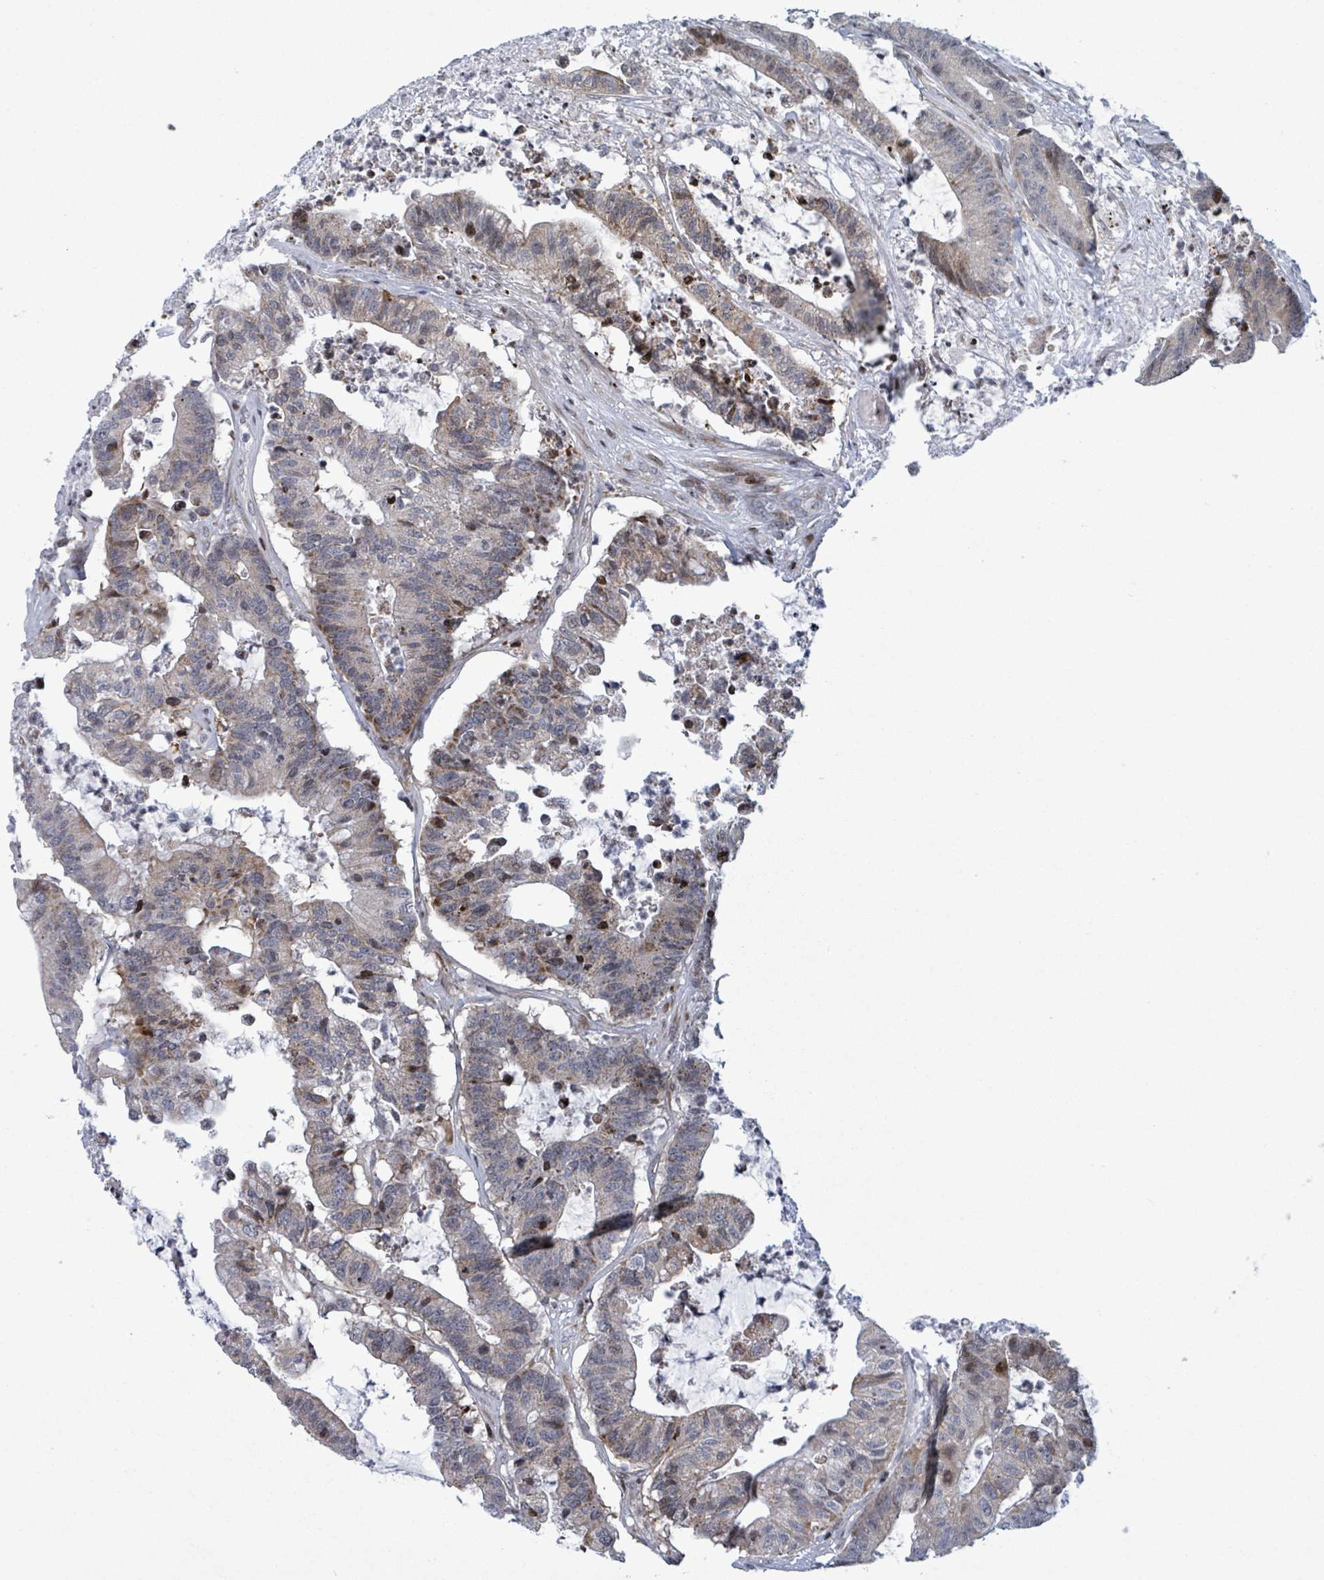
{"staining": {"intensity": "moderate", "quantity": "<25%", "location": "cytoplasmic/membranous,nuclear"}, "tissue": "colorectal cancer", "cell_type": "Tumor cells", "image_type": "cancer", "snomed": [{"axis": "morphology", "description": "Adenocarcinoma, NOS"}, {"axis": "topography", "description": "Colon"}], "caption": "IHC staining of adenocarcinoma (colorectal), which displays low levels of moderate cytoplasmic/membranous and nuclear expression in approximately <25% of tumor cells indicating moderate cytoplasmic/membranous and nuclear protein expression. The staining was performed using DAB (brown) for protein detection and nuclei were counterstained in hematoxylin (blue).", "gene": "FNDC4", "patient": {"sex": "female", "age": 84}}